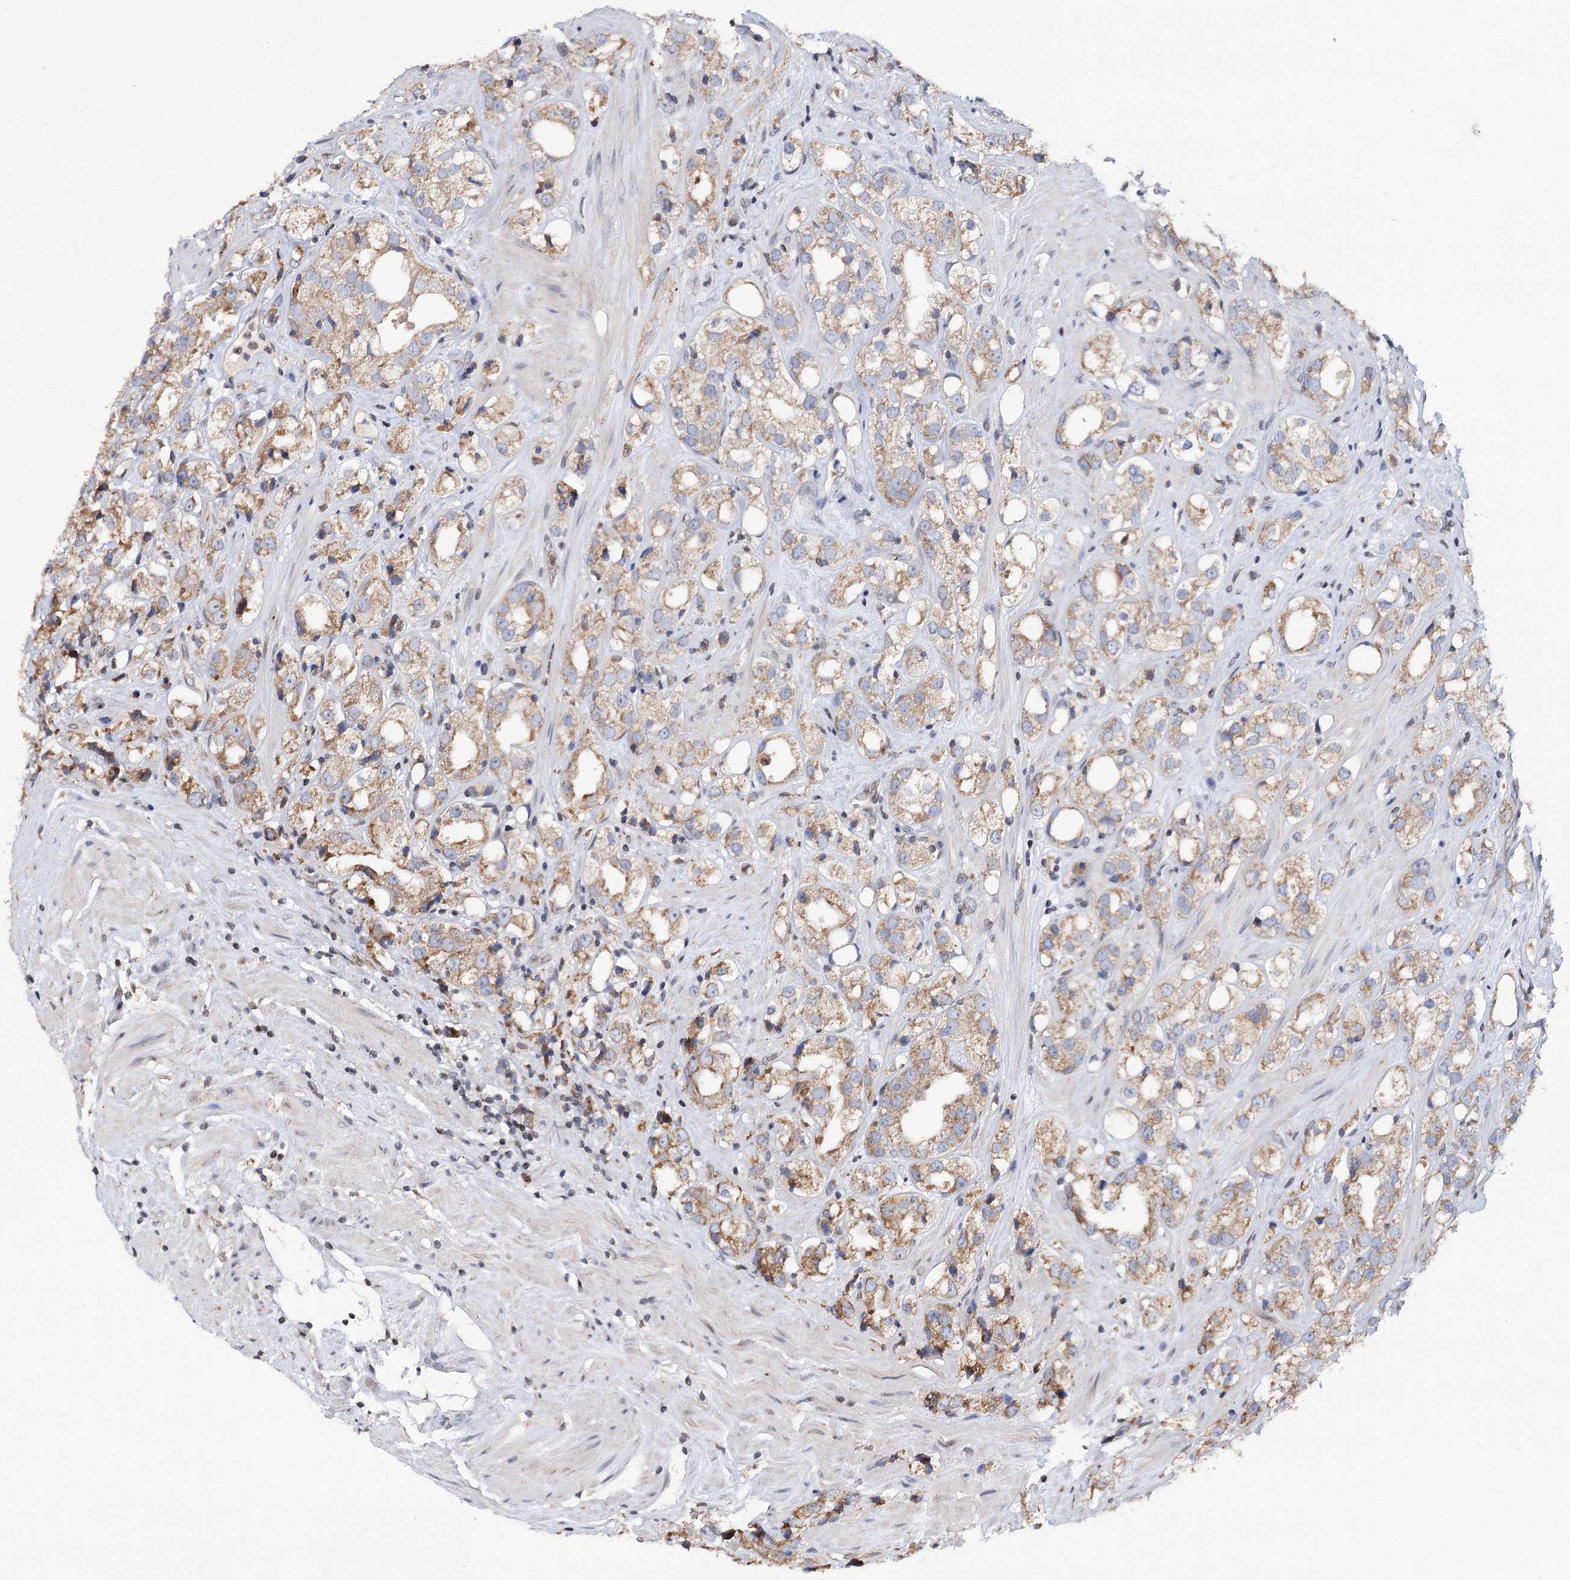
{"staining": {"intensity": "moderate", "quantity": ">75%", "location": "cytoplasmic/membranous"}, "tissue": "prostate cancer", "cell_type": "Tumor cells", "image_type": "cancer", "snomed": [{"axis": "morphology", "description": "Adenocarcinoma, NOS"}, {"axis": "topography", "description": "Prostate"}], "caption": "Immunohistochemical staining of human prostate cancer reveals moderate cytoplasmic/membranous protein expression in about >75% of tumor cells. (DAB (3,3'-diaminobenzidine) IHC, brown staining for protein, blue staining for nuclei).", "gene": "CFAP46", "patient": {"sex": "male", "age": 79}}